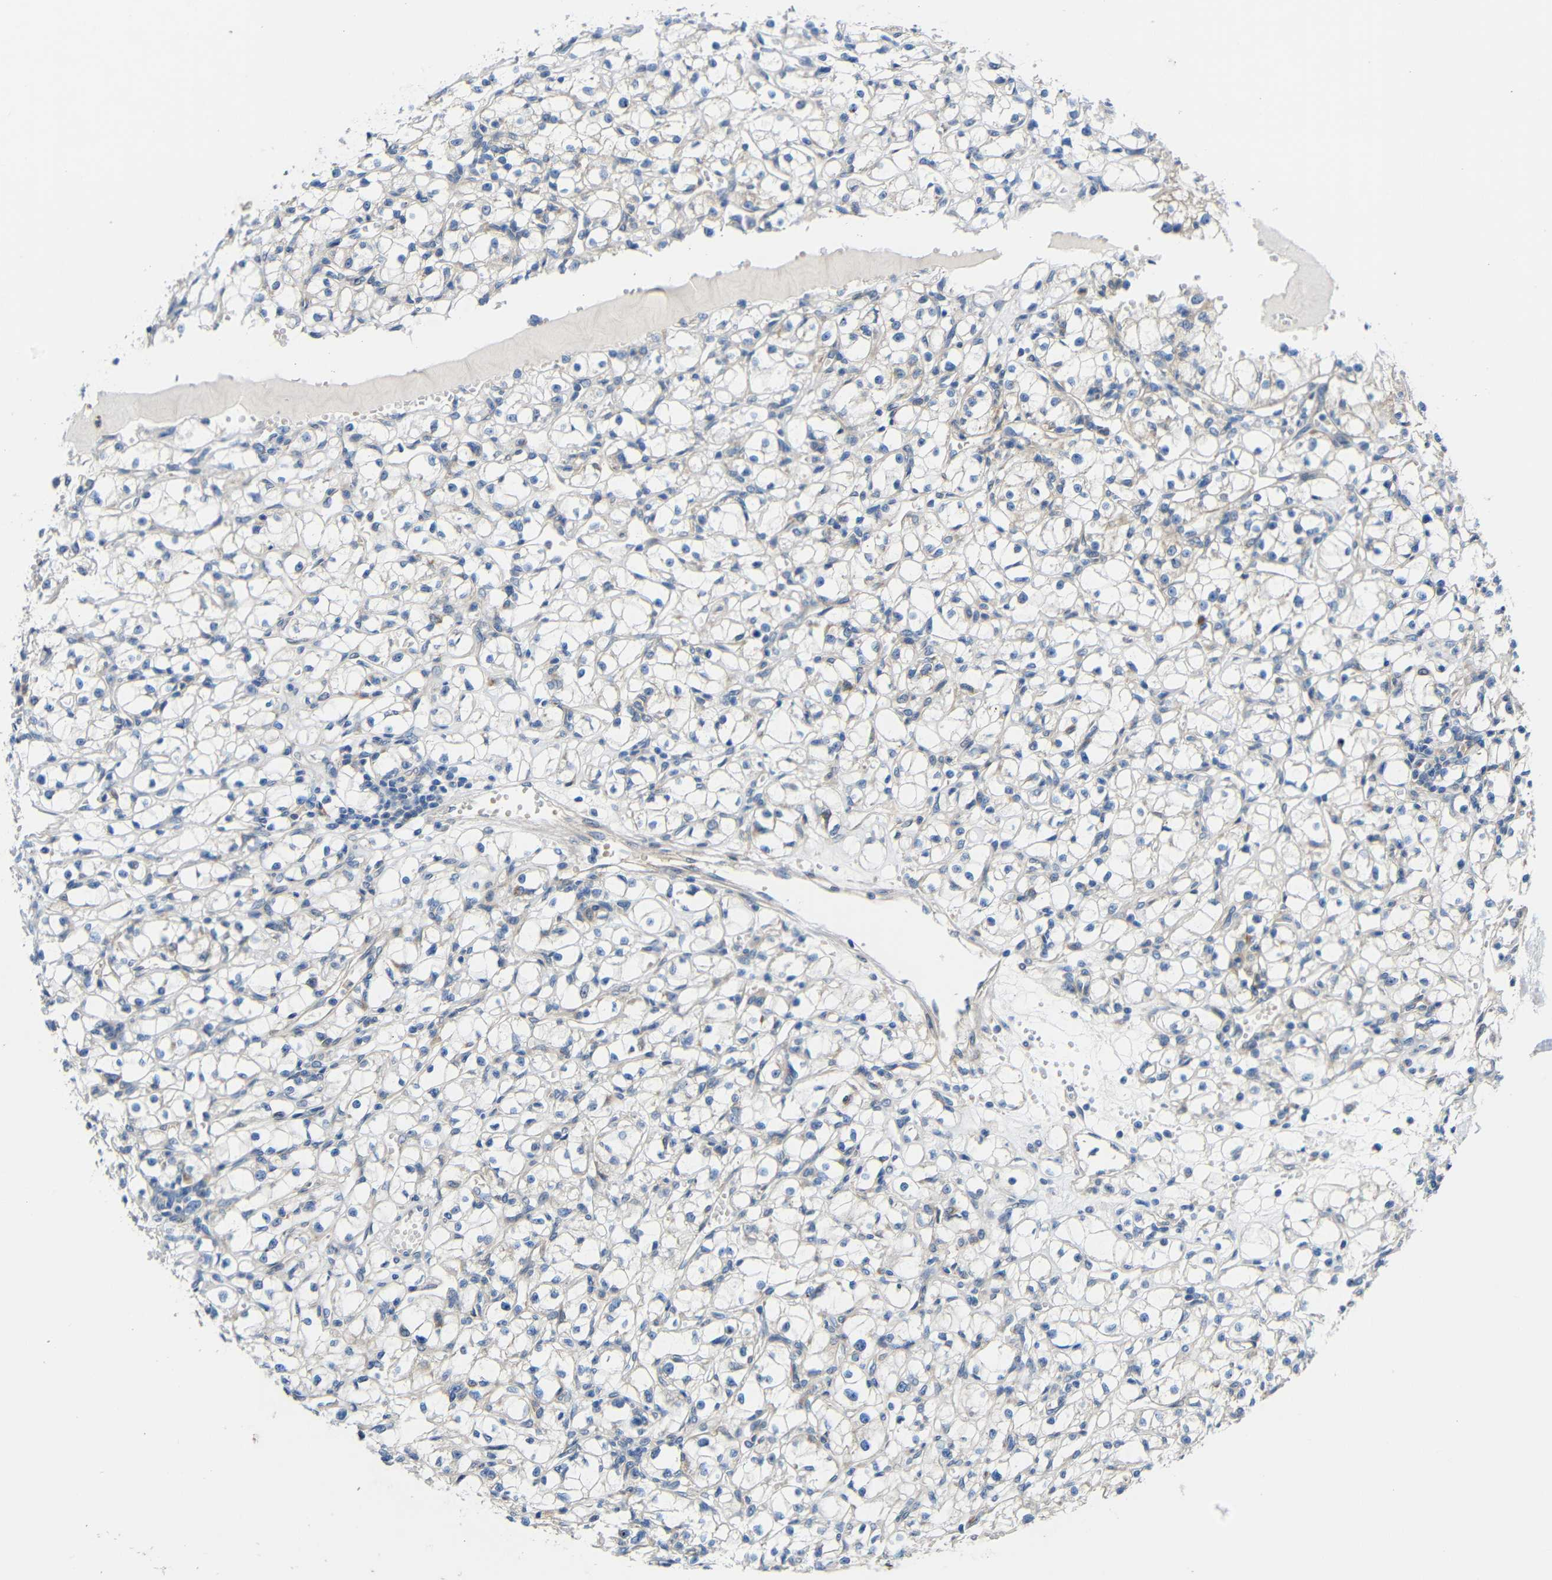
{"staining": {"intensity": "negative", "quantity": "none", "location": "none"}, "tissue": "renal cancer", "cell_type": "Tumor cells", "image_type": "cancer", "snomed": [{"axis": "morphology", "description": "Adenocarcinoma, NOS"}, {"axis": "topography", "description": "Kidney"}], "caption": "The IHC image has no significant staining in tumor cells of renal adenocarcinoma tissue. The staining was performed using DAB (3,3'-diaminobenzidine) to visualize the protein expression in brown, while the nuclei were stained in blue with hematoxylin (Magnification: 20x).", "gene": "TMEM25", "patient": {"sex": "male", "age": 56}}